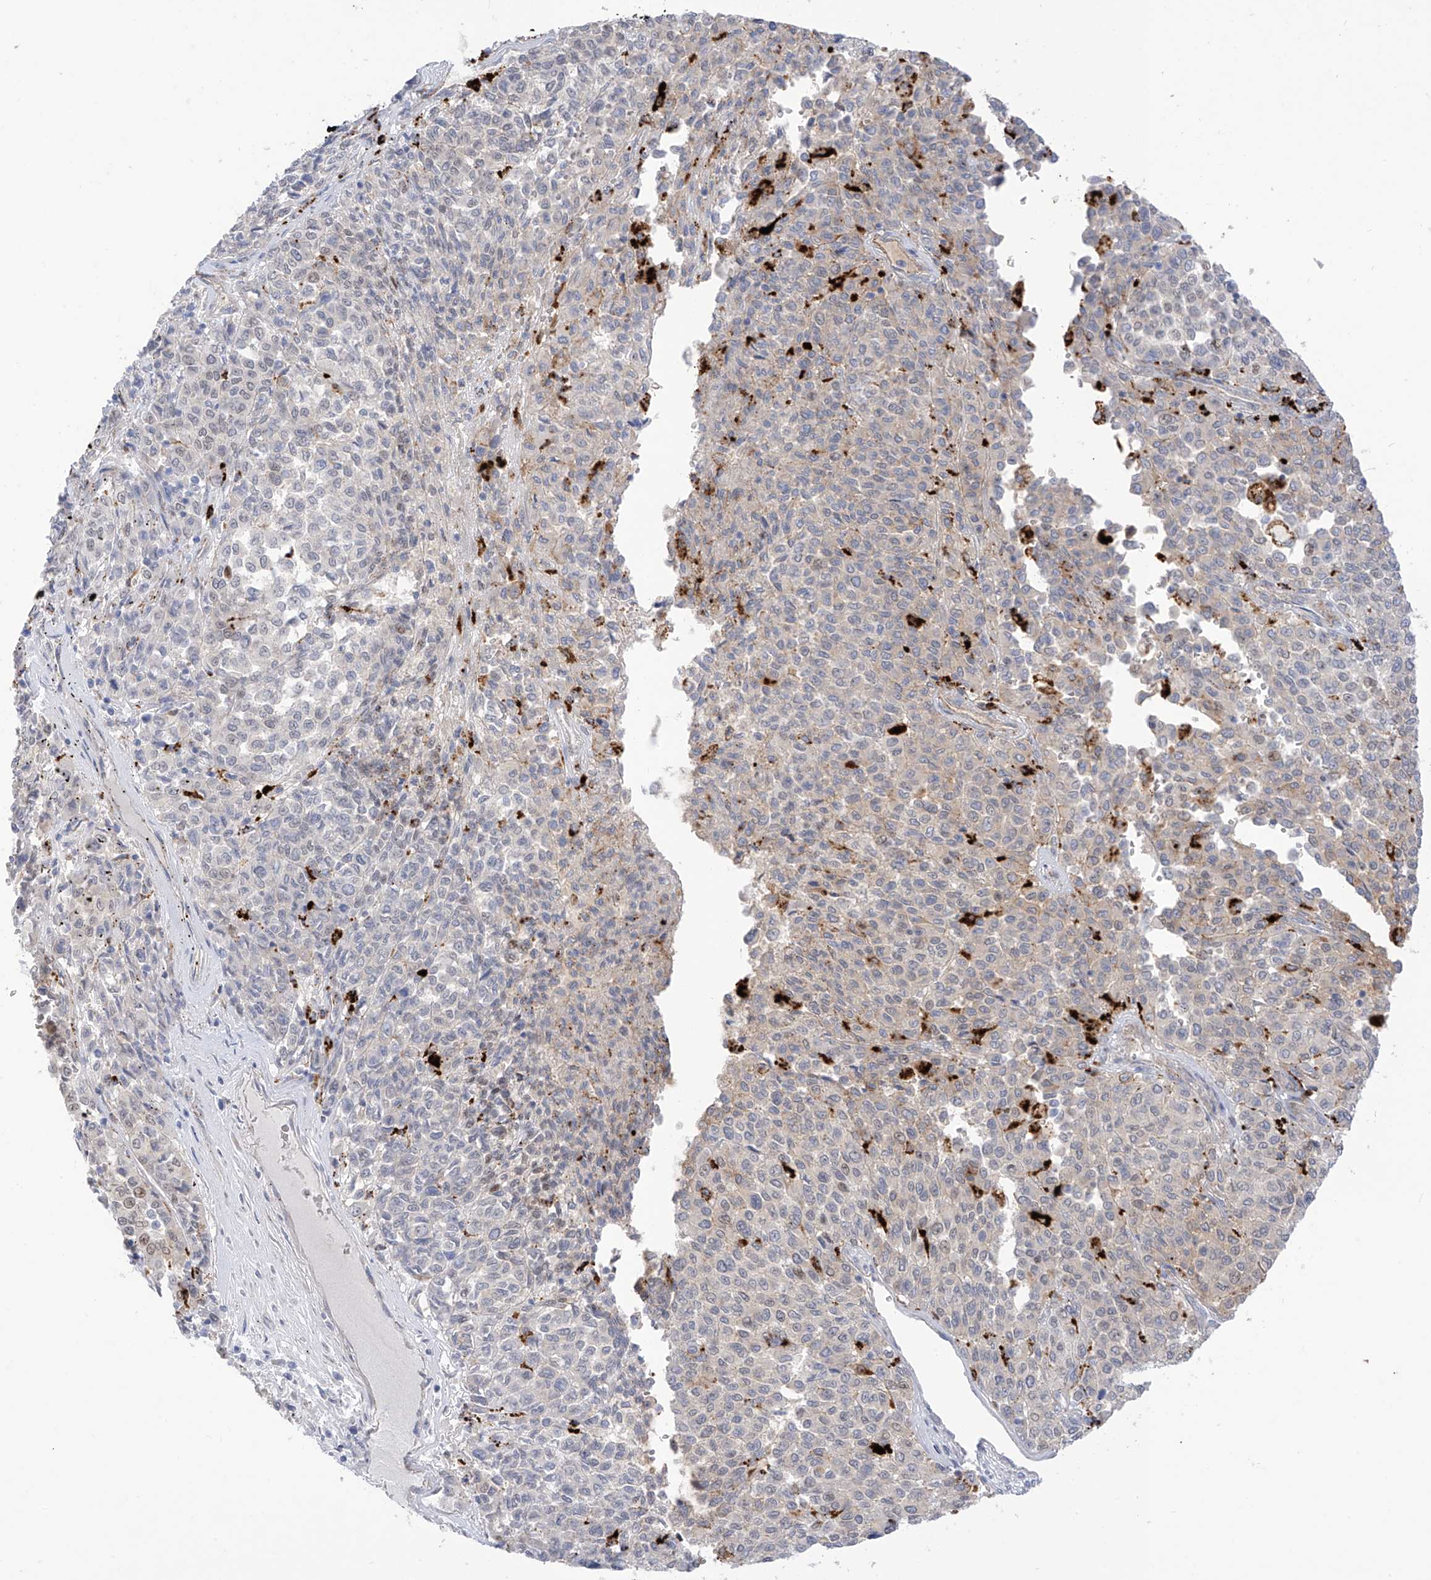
{"staining": {"intensity": "negative", "quantity": "none", "location": "none"}, "tissue": "melanoma", "cell_type": "Tumor cells", "image_type": "cancer", "snomed": [{"axis": "morphology", "description": "Malignant melanoma, Metastatic site"}, {"axis": "topography", "description": "Pancreas"}], "caption": "An IHC histopathology image of malignant melanoma (metastatic site) is shown. There is no staining in tumor cells of malignant melanoma (metastatic site).", "gene": "PSPH", "patient": {"sex": "female", "age": 30}}